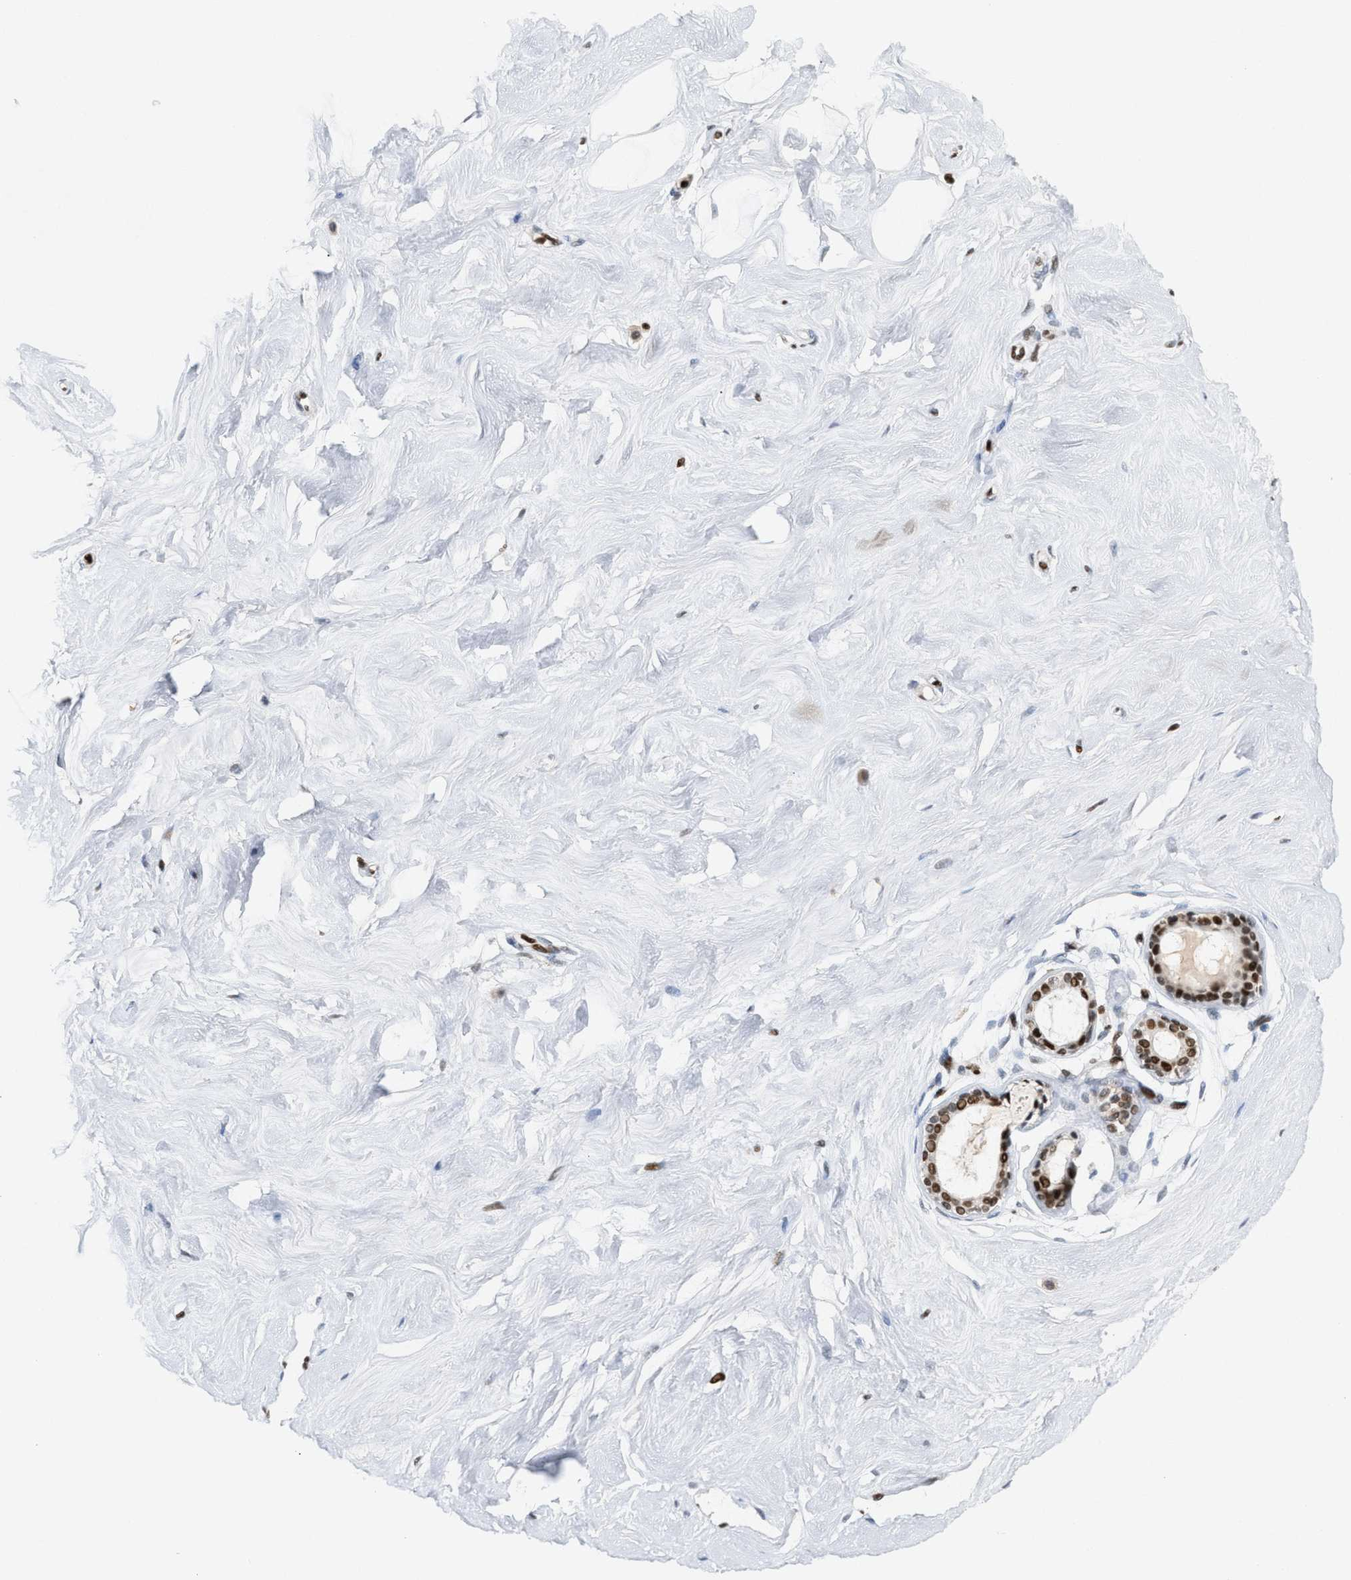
{"staining": {"intensity": "negative", "quantity": "none", "location": "none"}, "tissue": "breast", "cell_type": "Adipocytes", "image_type": "normal", "snomed": [{"axis": "morphology", "description": "Normal tissue, NOS"}, {"axis": "topography", "description": "Breast"}], "caption": "The micrograph reveals no staining of adipocytes in benign breast.", "gene": "C17orf49", "patient": {"sex": "female", "age": 23}}